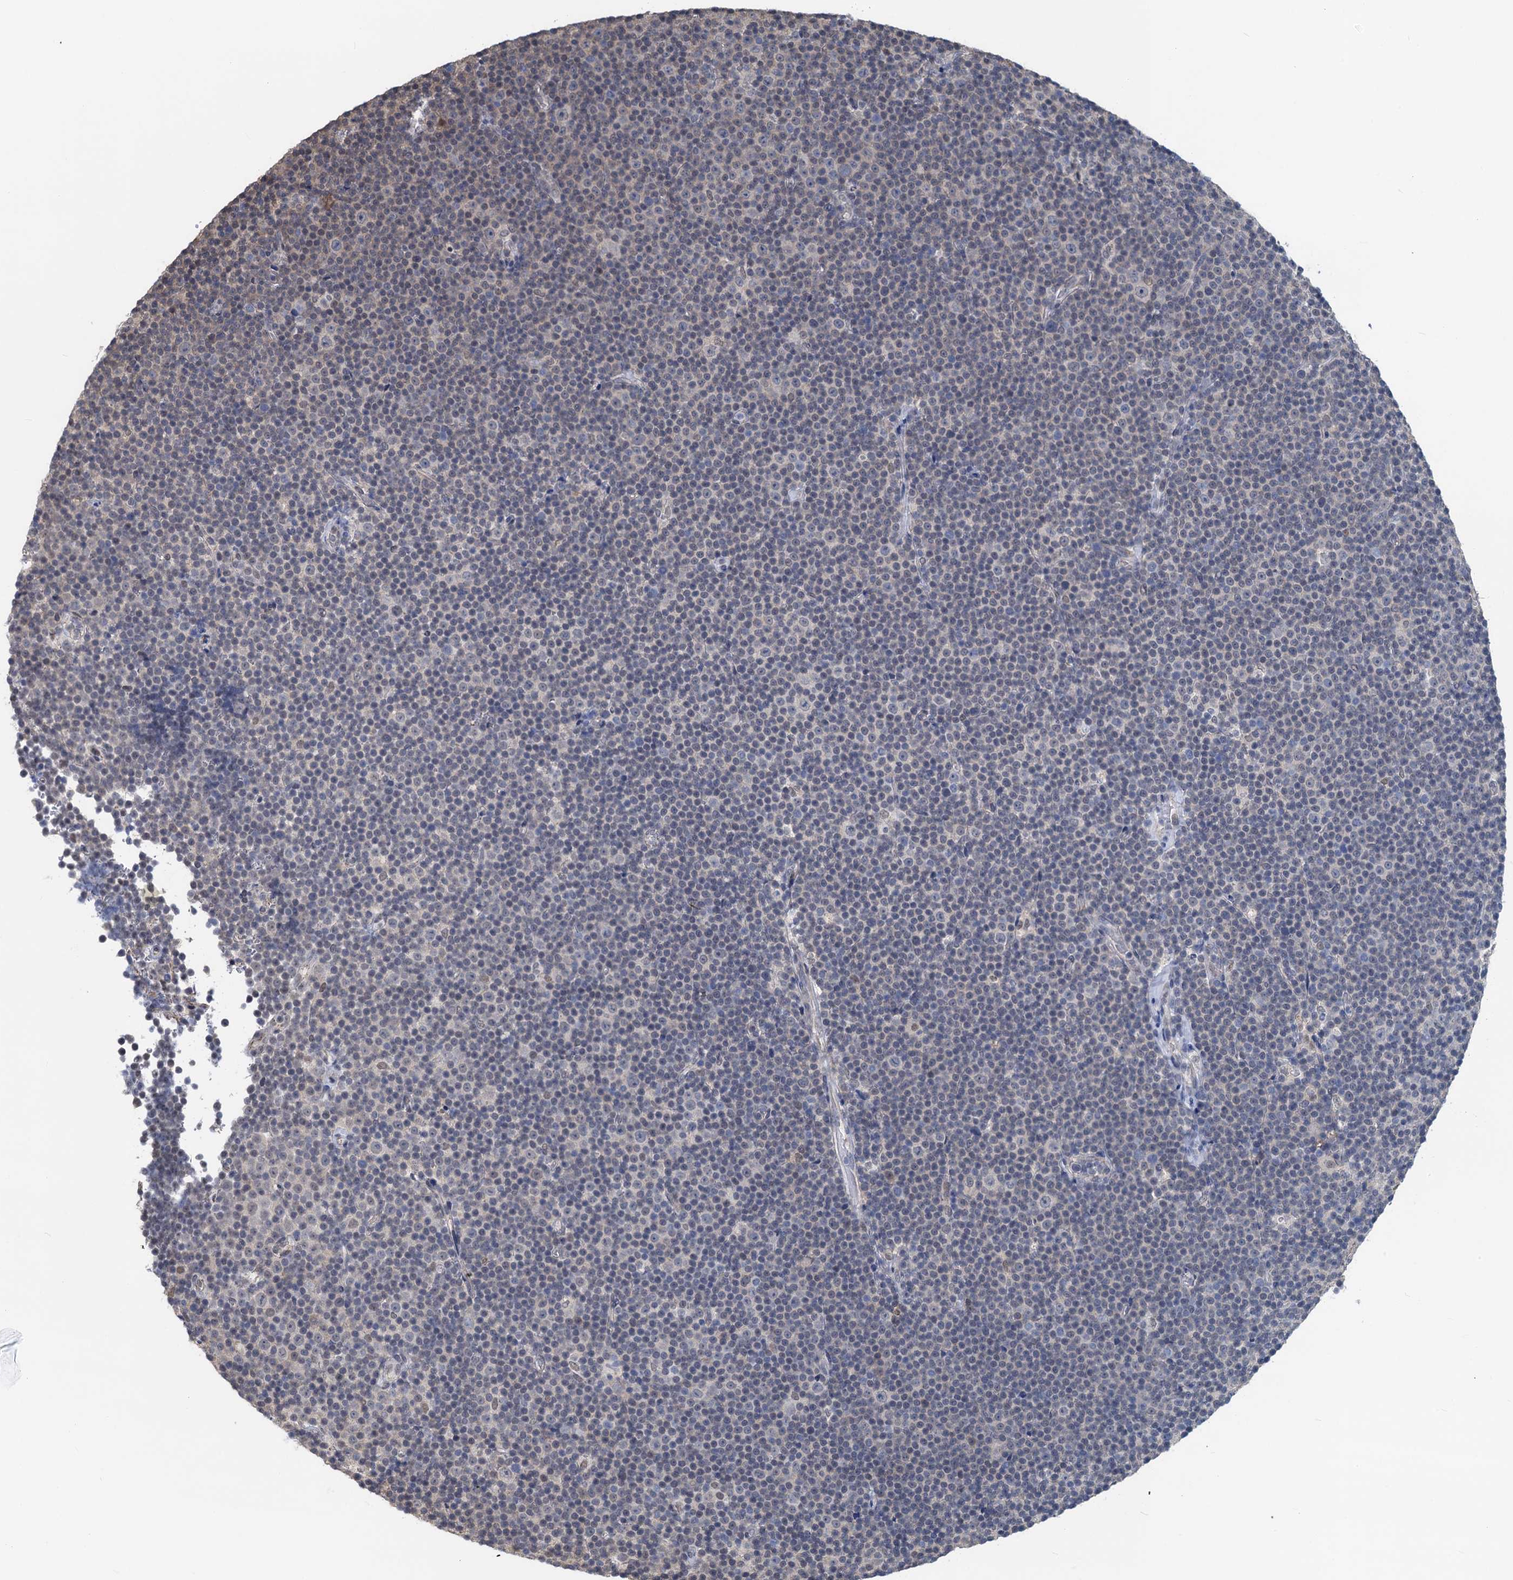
{"staining": {"intensity": "negative", "quantity": "none", "location": "none"}, "tissue": "lymphoma", "cell_type": "Tumor cells", "image_type": "cancer", "snomed": [{"axis": "morphology", "description": "Malignant lymphoma, non-Hodgkin's type, Low grade"}, {"axis": "topography", "description": "Lymph node"}], "caption": "The micrograph exhibits no staining of tumor cells in lymphoma. (DAB (3,3'-diaminobenzidine) IHC, high magnification).", "gene": "RTKN2", "patient": {"sex": "female", "age": 67}}